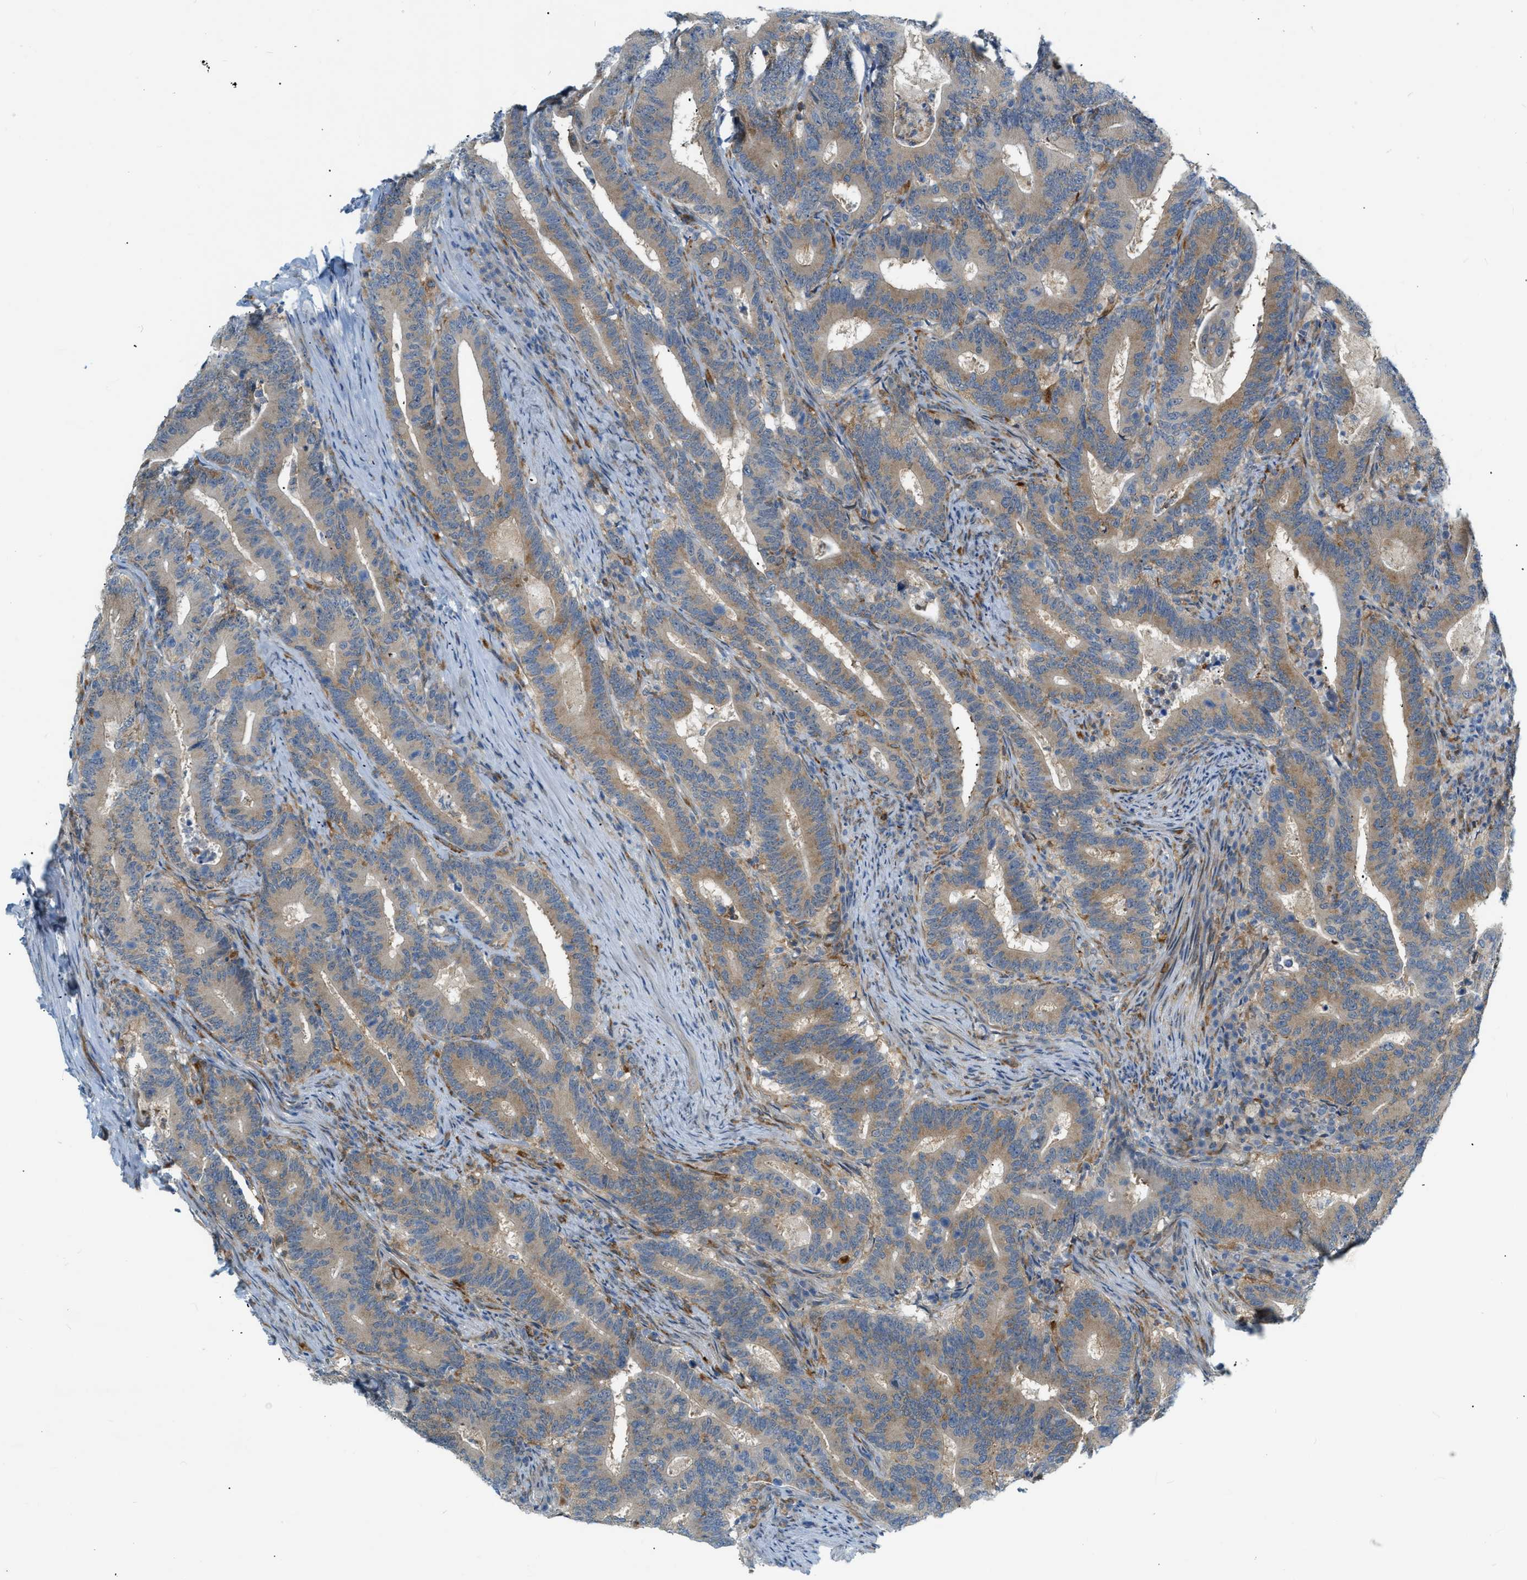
{"staining": {"intensity": "moderate", "quantity": ">75%", "location": "cytoplasmic/membranous"}, "tissue": "colorectal cancer", "cell_type": "Tumor cells", "image_type": "cancer", "snomed": [{"axis": "morphology", "description": "Adenocarcinoma, NOS"}, {"axis": "topography", "description": "Colon"}], "caption": "Colorectal cancer stained with a protein marker exhibits moderate staining in tumor cells.", "gene": "ZNF408", "patient": {"sex": "female", "age": 66}}